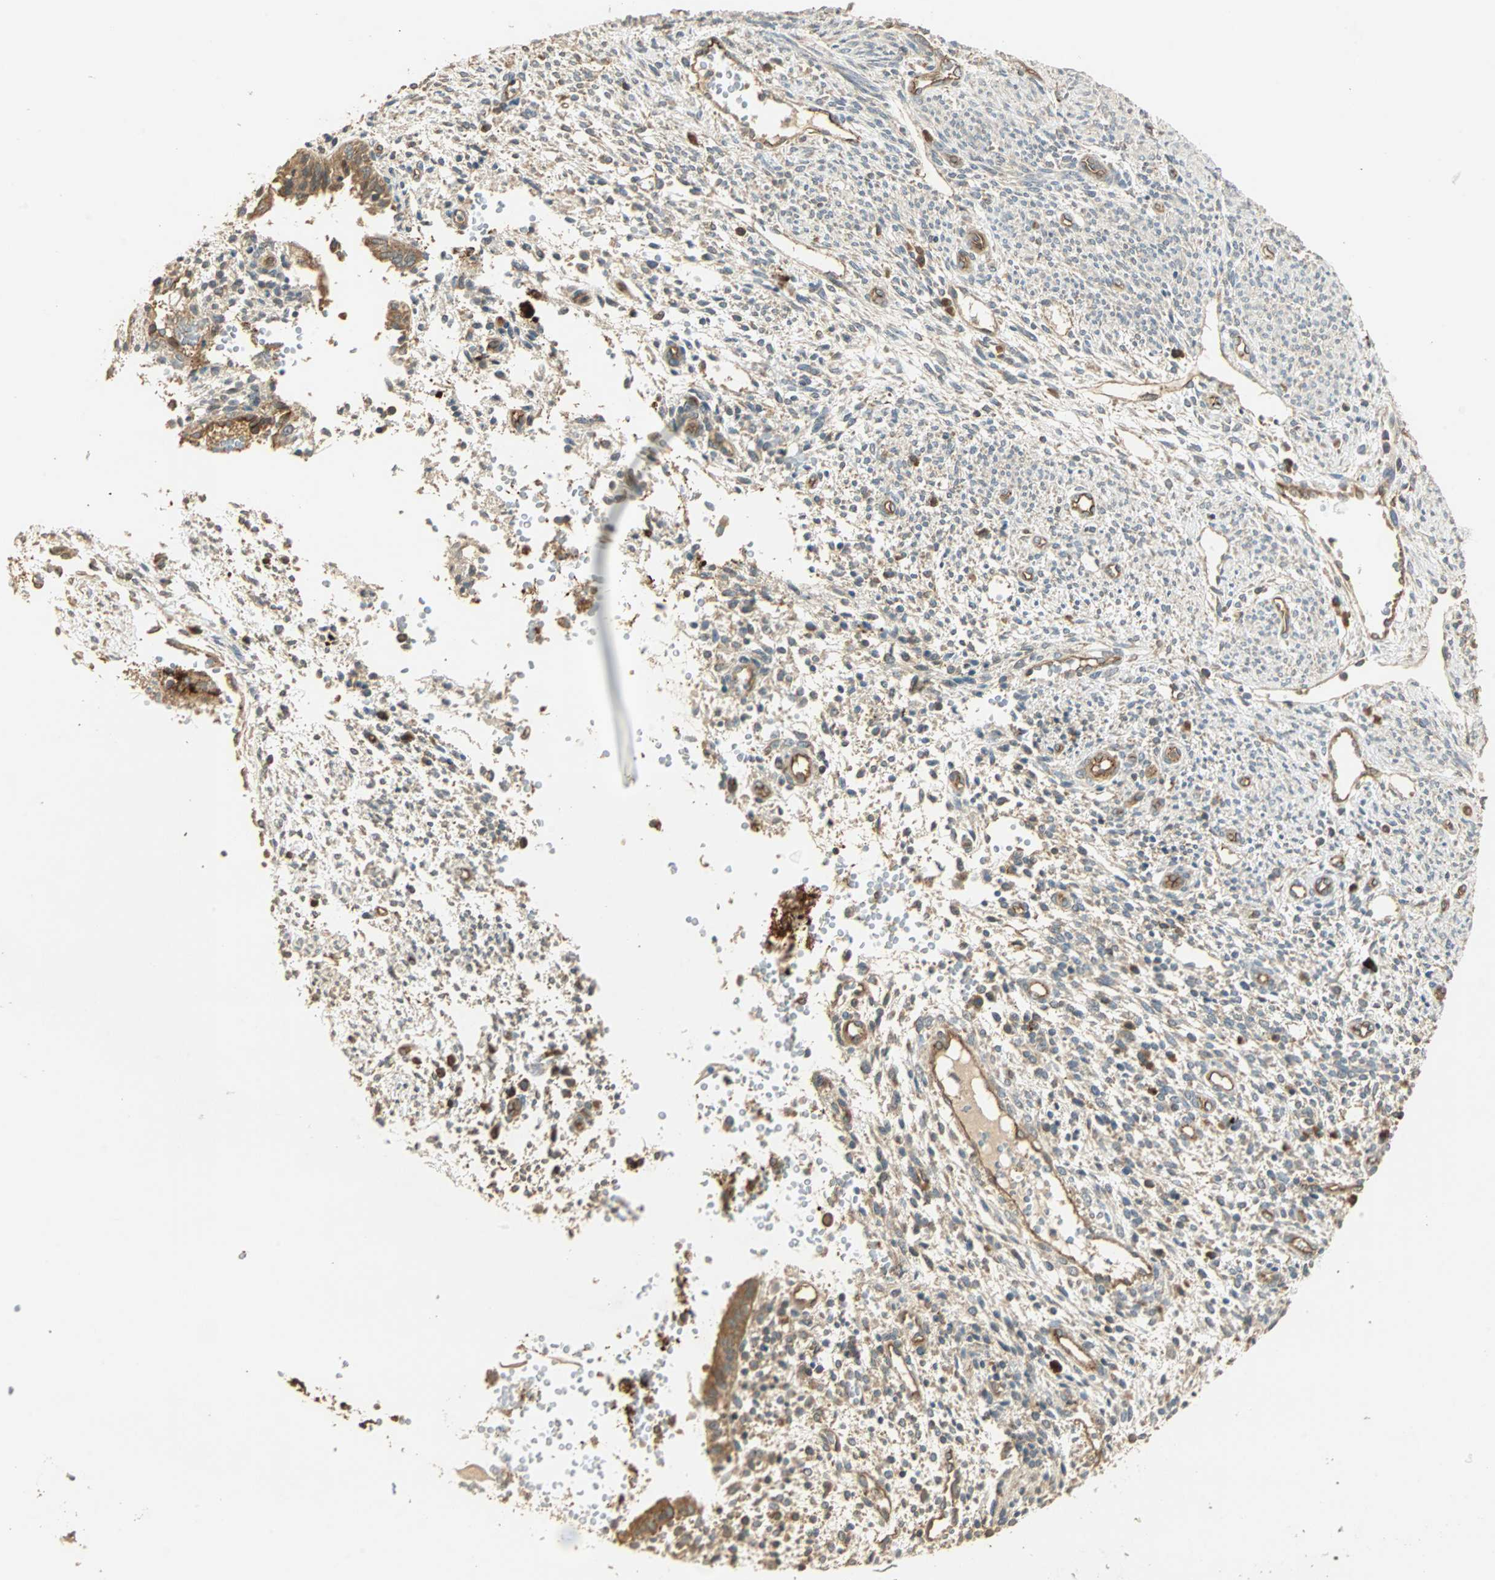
{"staining": {"intensity": "negative", "quantity": "none", "location": "none"}, "tissue": "endometrium", "cell_type": "Cells in endometrial stroma", "image_type": "normal", "snomed": [{"axis": "morphology", "description": "Normal tissue, NOS"}, {"axis": "topography", "description": "Endometrium"}], "caption": "Micrograph shows no protein positivity in cells in endometrial stroma of benign endometrium. The staining was performed using DAB (3,3'-diaminobenzidine) to visualize the protein expression in brown, while the nuclei were stained in blue with hematoxylin (Magnification: 20x).", "gene": "GALK1", "patient": {"sex": "female", "age": 35}}